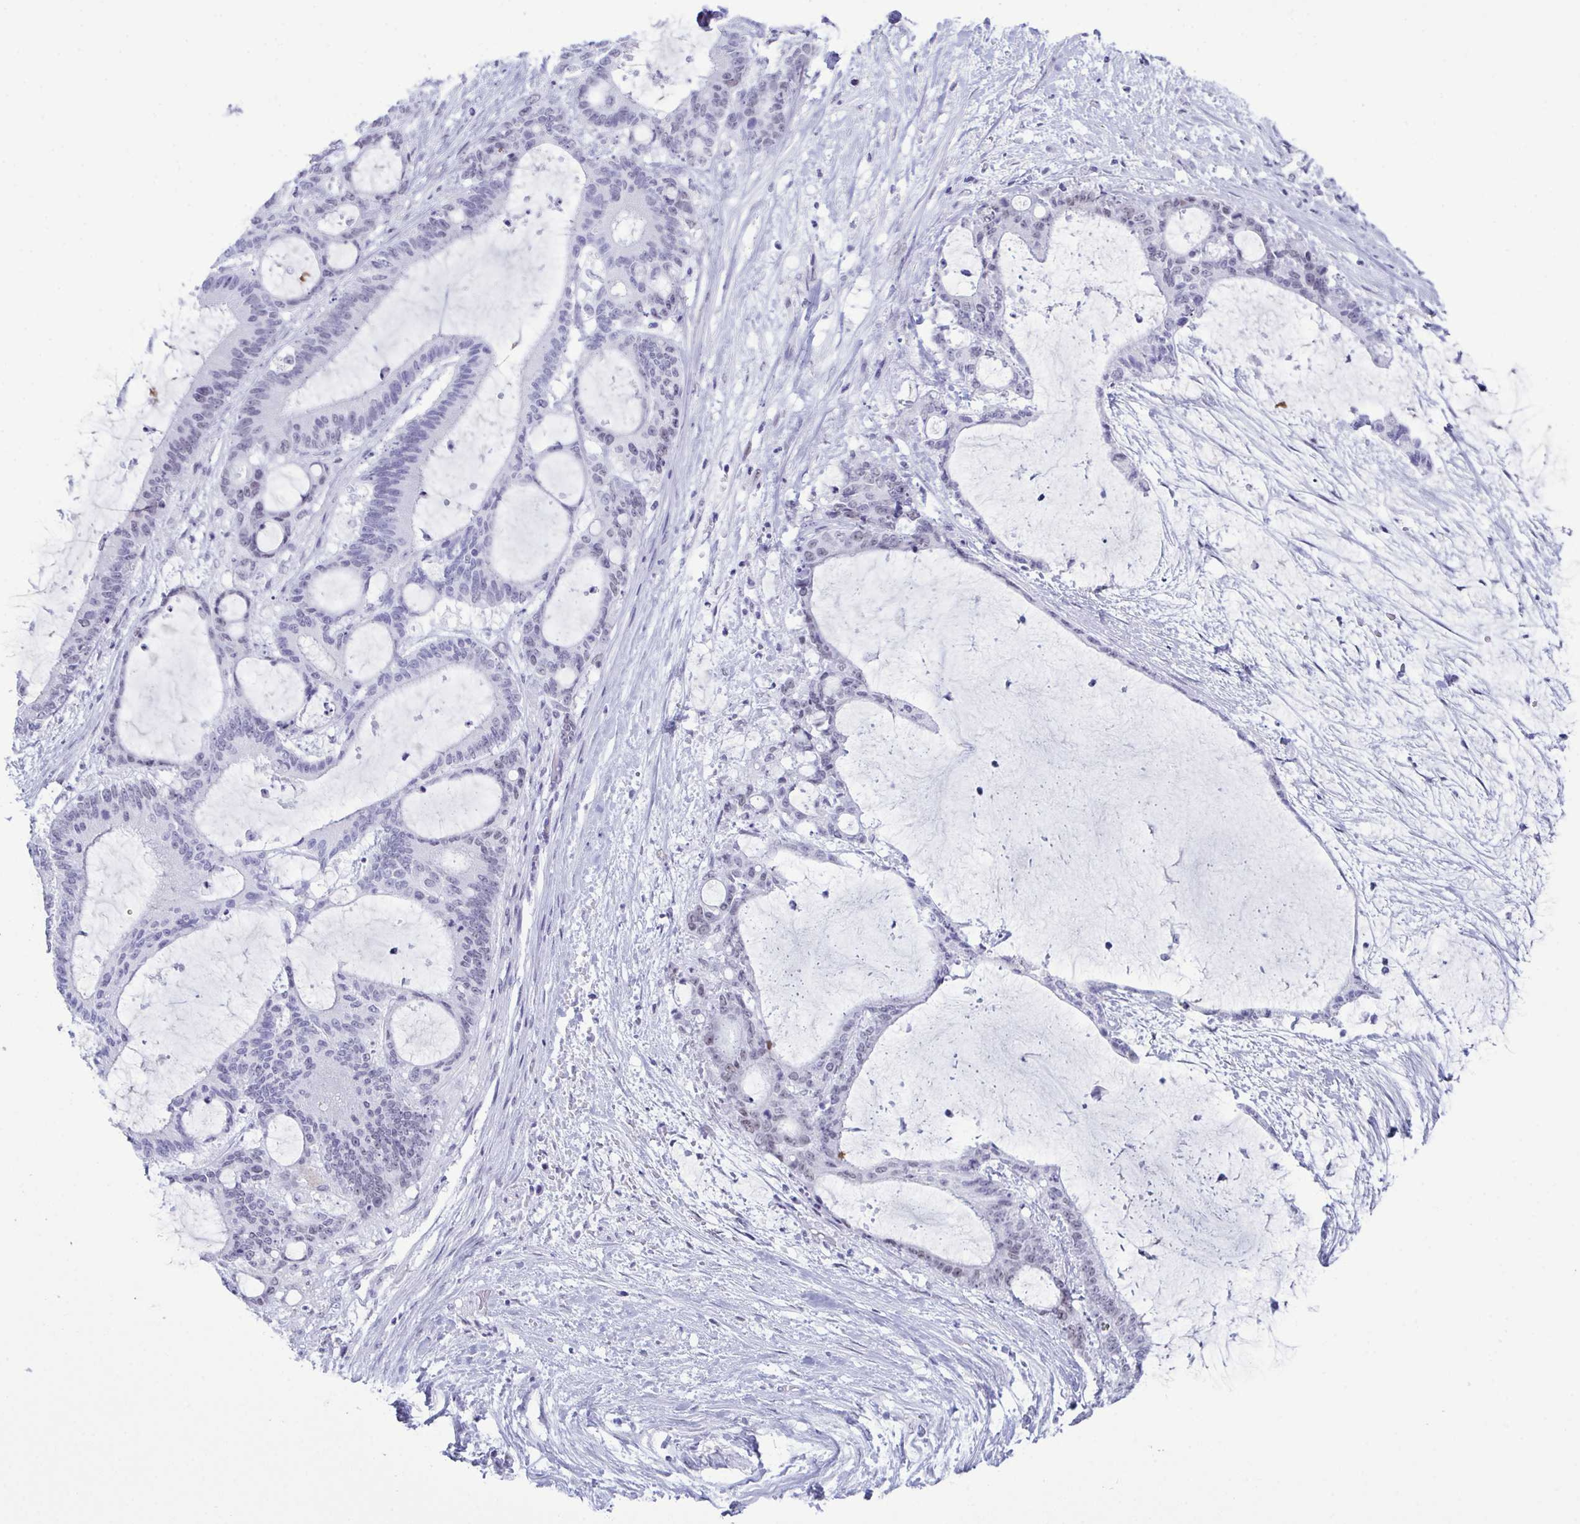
{"staining": {"intensity": "negative", "quantity": "none", "location": "none"}, "tissue": "liver cancer", "cell_type": "Tumor cells", "image_type": "cancer", "snomed": [{"axis": "morphology", "description": "Normal tissue, NOS"}, {"axis": "morphology", "description": "Cholangiocarcinoma"}, {"axis": "topography", "description": "Liver"}, {"axis": "topography", "description": "Peripheral nerve tissue"}], "caption": "An immunohistochemistry (IHC) micrograph of liver cancer is shown. There is no staining in tumor cells of liver cancer.", "gene": "SUGP2", "patient": {"sex": "female", "age": 73}}